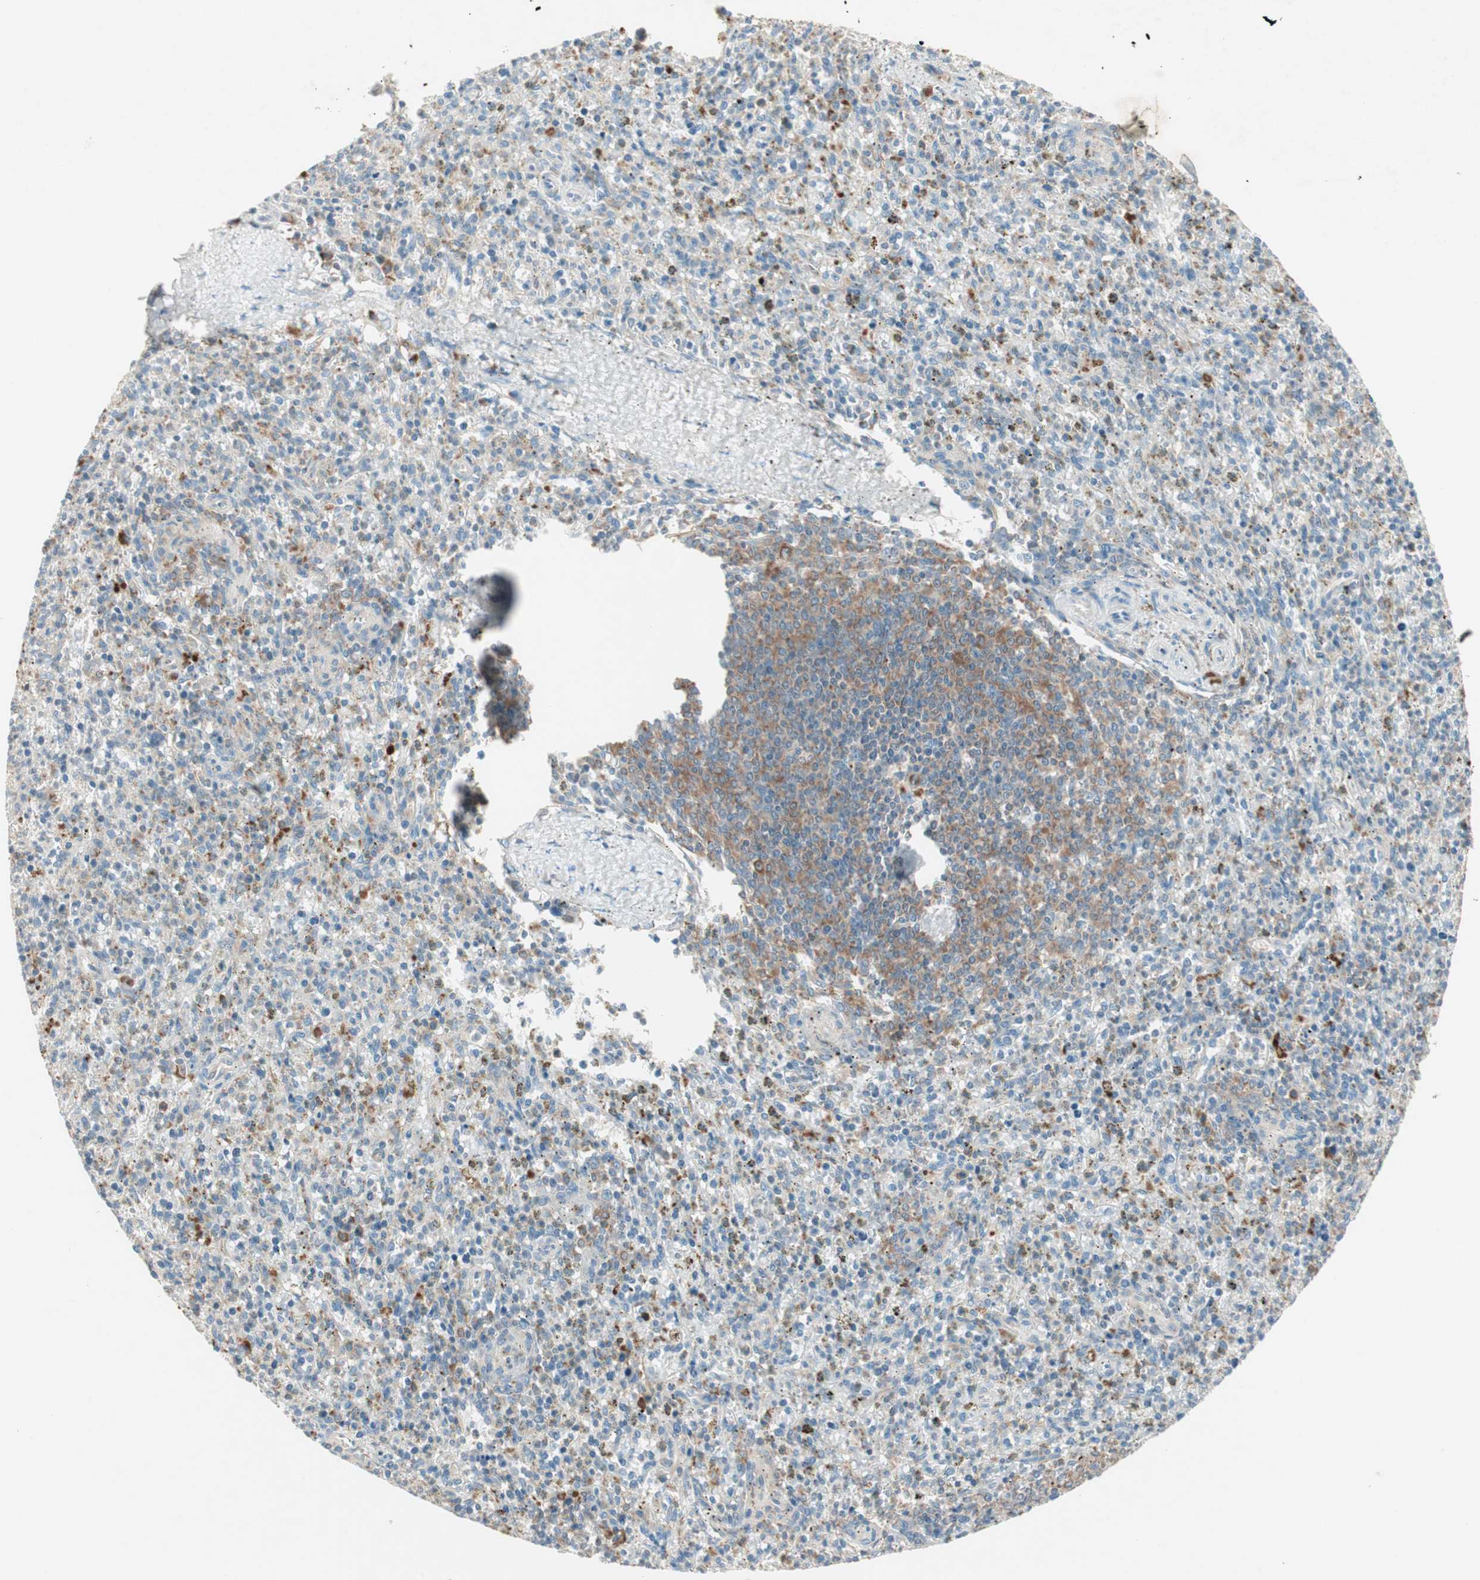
{"staining": {"intensity": "moderate", "quantity": "<25%", "location": "cytoplasmic/membranous"}, "tissue": "spleen", "cell_type": "Cells in red pulp", "image_type": "normal", "snomed": [{"axis": "morphology", "description": "Normal tissue, NOS"}, {"axis": "topography", "description": "Spleen"}], "caption": "The photomicrograph displays a brown stain indicating the presence of a protein in the cytoplasmic/membranous of cells in red pulp in spleen.", "gene": "RPL23", "patient": {"sex": "male", "age": 72}}